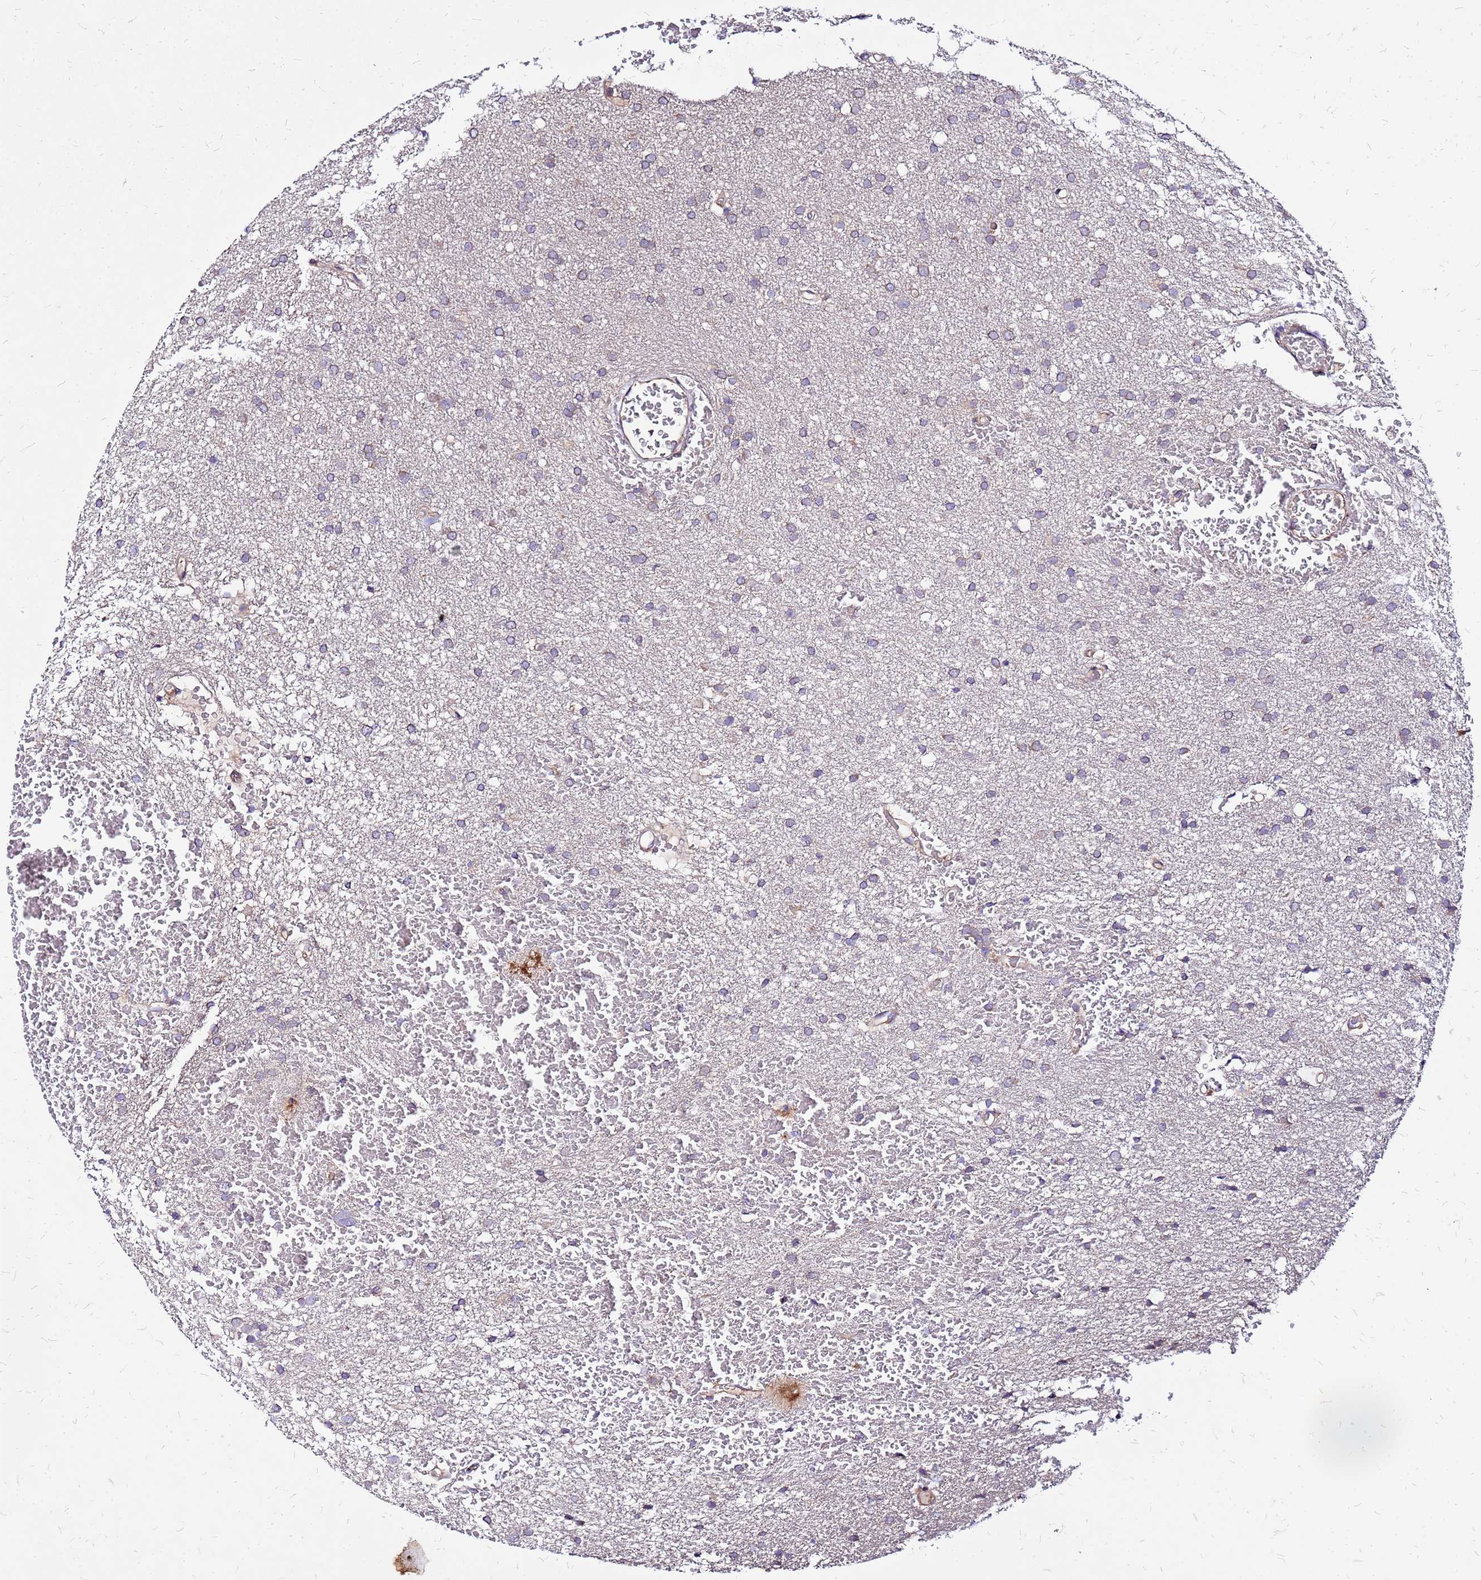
{"staining": {"intensity": "negative", "quantity": "none", "location": "none"}, "tissue": "glioma", "cell_type": "Tumor cells", "image_type": "cancer", "snomed": [{"axis": "morphology", "description": "Glioma, malignant, High grade"}, {"axis": "topography", "description": "Cerebral cortex"}], "caption": "Tumor cells show no significant expression in glioma.", "gene": "VMO1", "patient": {"sex": "female", "age": 36}}